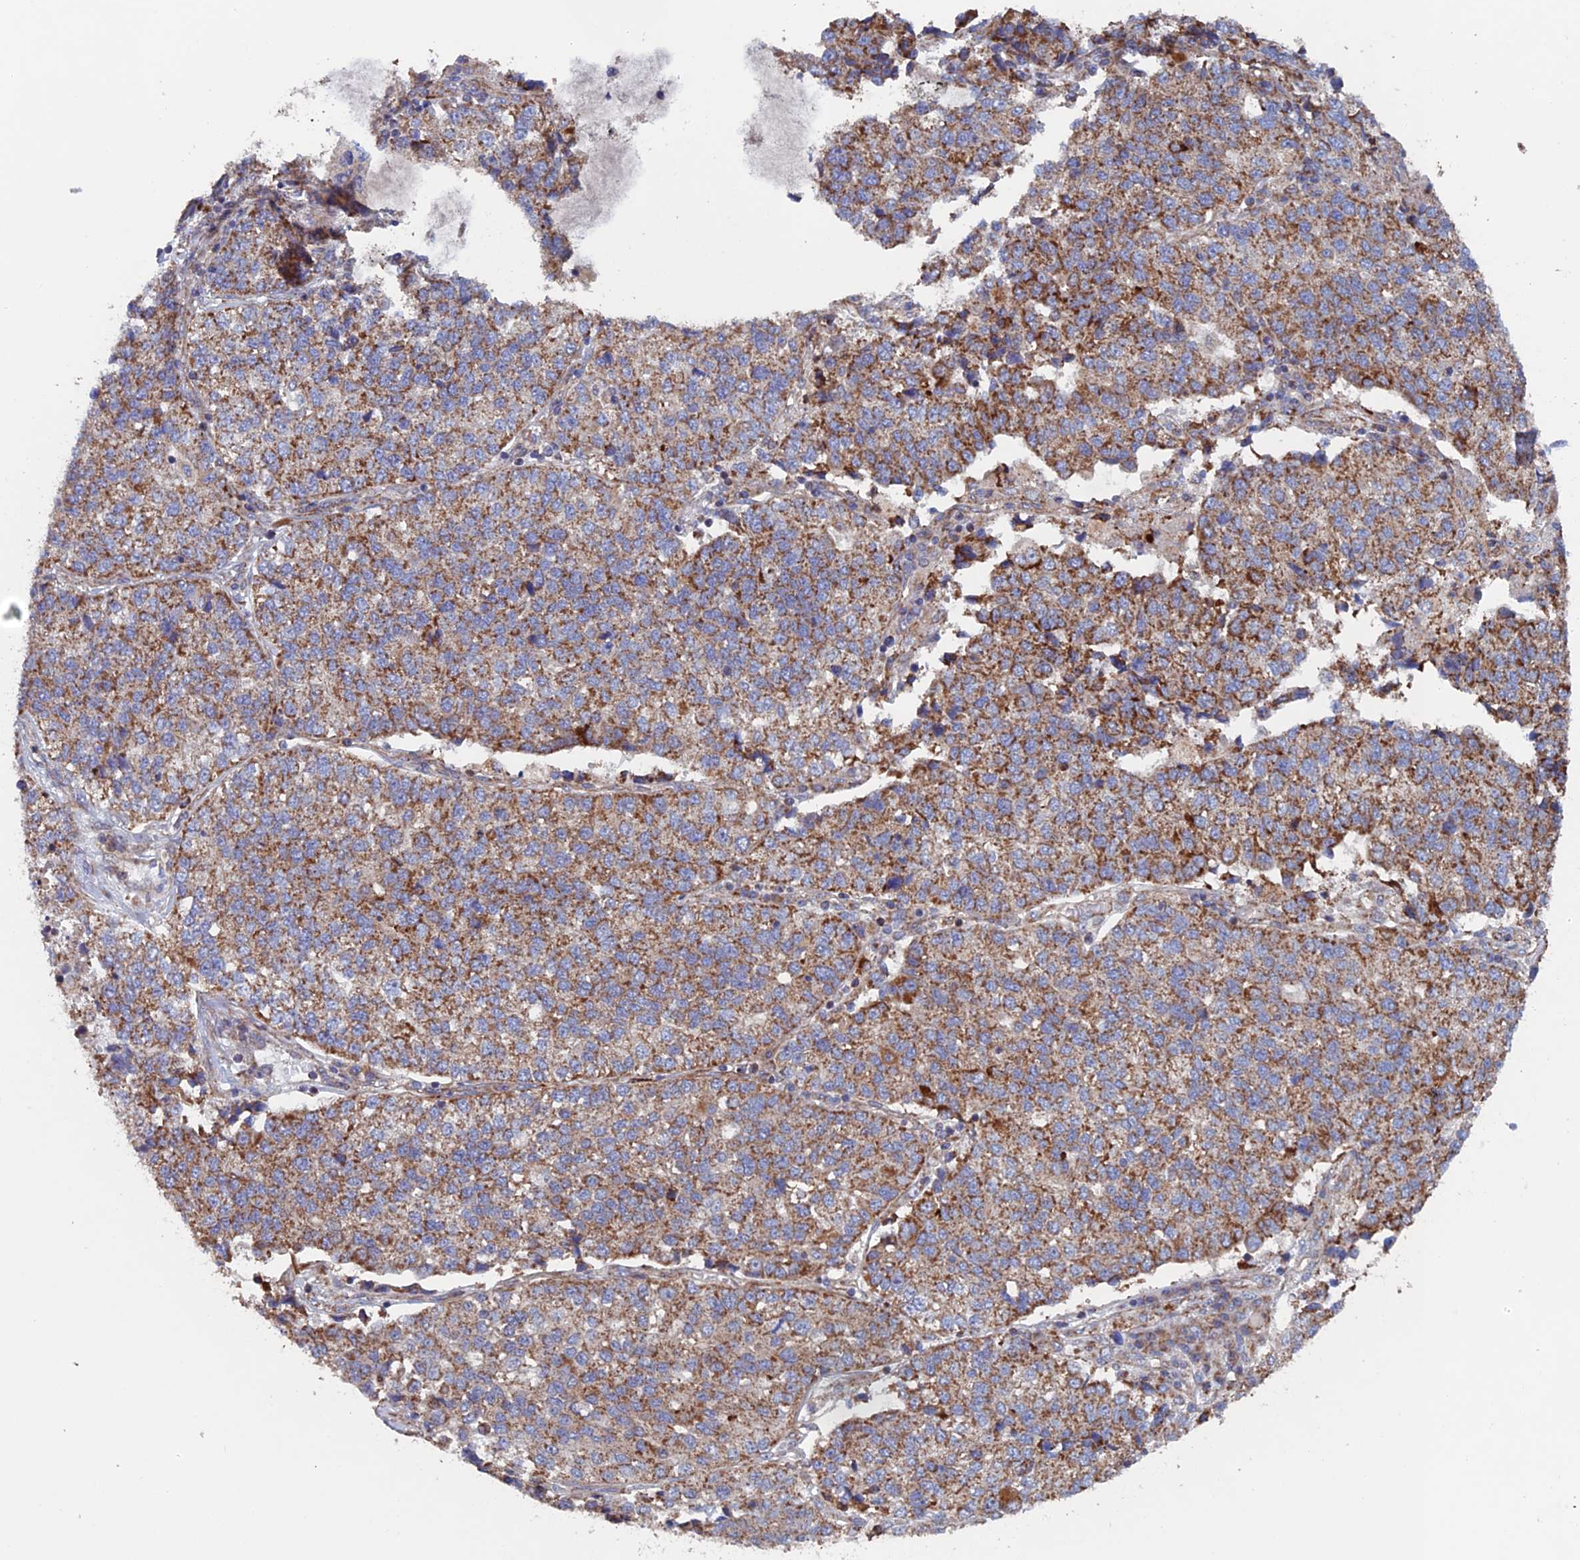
{"staining": {"intensity": "moderate", "quantity": ">75%", "location": "cytoplasmic/membranous"}, "tissue": "lung cancer", "cell_type": "Tumor cells", "image_type": "cancer", "snomed": [{"axis": "morphology", "description": "Adenocarcinoma, NOS"}, {"axis": "topography", "description": "Lung"}], "caption": "This image reveals adenocarcinoma (lung) stained with IHC to label a protein in brown. The cytoplasmic/membranous of tumor cells show moderate positivity for the protein. Nuclei are counter-stained blue.", "gene": "MRPL1", "patient": {"sex": "male", "age": 49}}